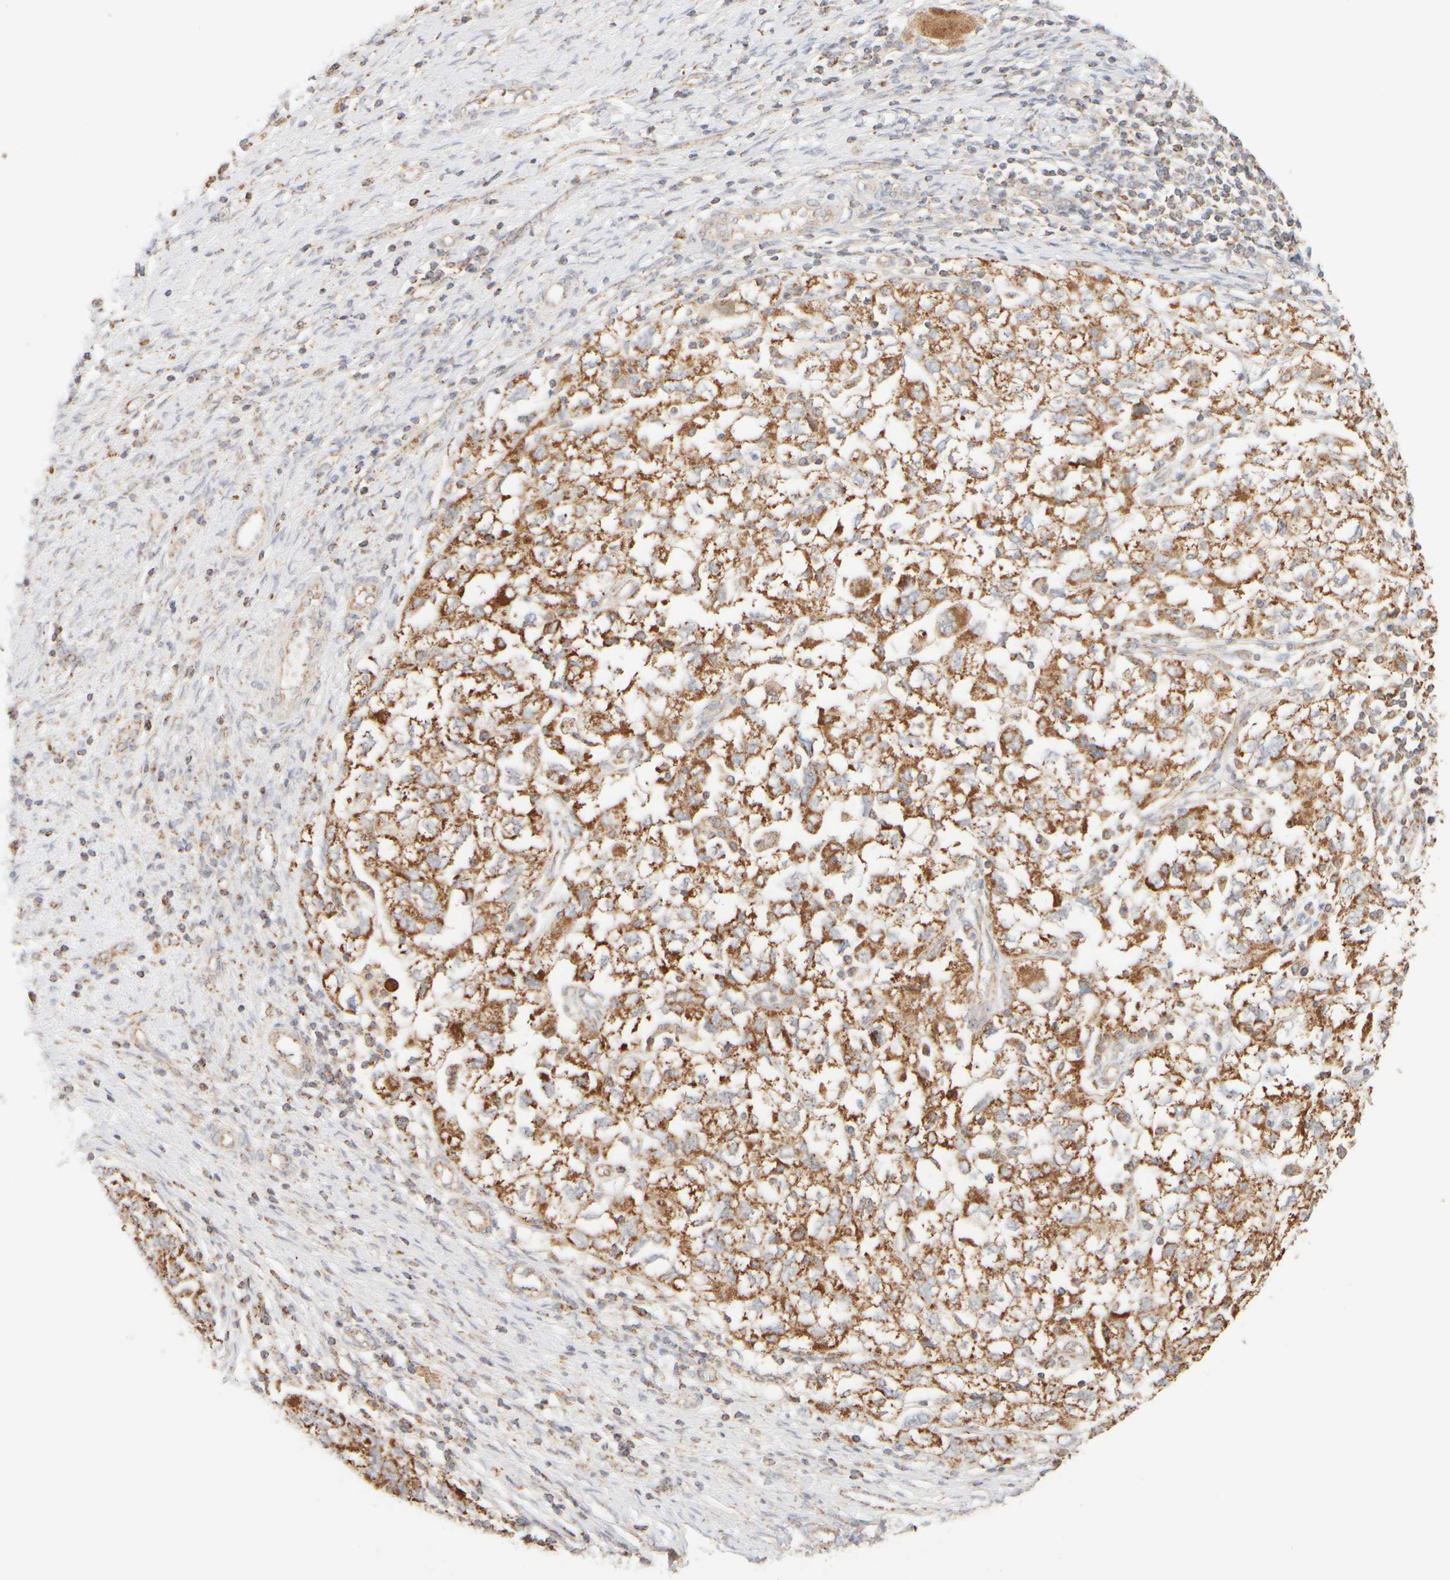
{"staining": {"intensity": "moderate", "quantity": ">75%", "location": "cytoplasmic/membranous"}, "tissue": "ovarian cancer", "cell_type": "Tumor cells", "image_type": "cancer", "snomed": [{"axis": "morphology", "description": "Carcinoma, NOS"}, {"axis": "morphology", "description": "Cystadenocarcinoma, serous, NOS"}, {"axis": "topography", "description": "Ovary"}], "caption": "Protein staining by IHC exhibits moderate cytoplasmic/membranous staining in about >75% of tumor cells in ovarian cancer. (Brightfield microscopy of DAB IHC at high magnification).", "gene": "APBB2", "patient": {"sex": "female", "age": 69}}